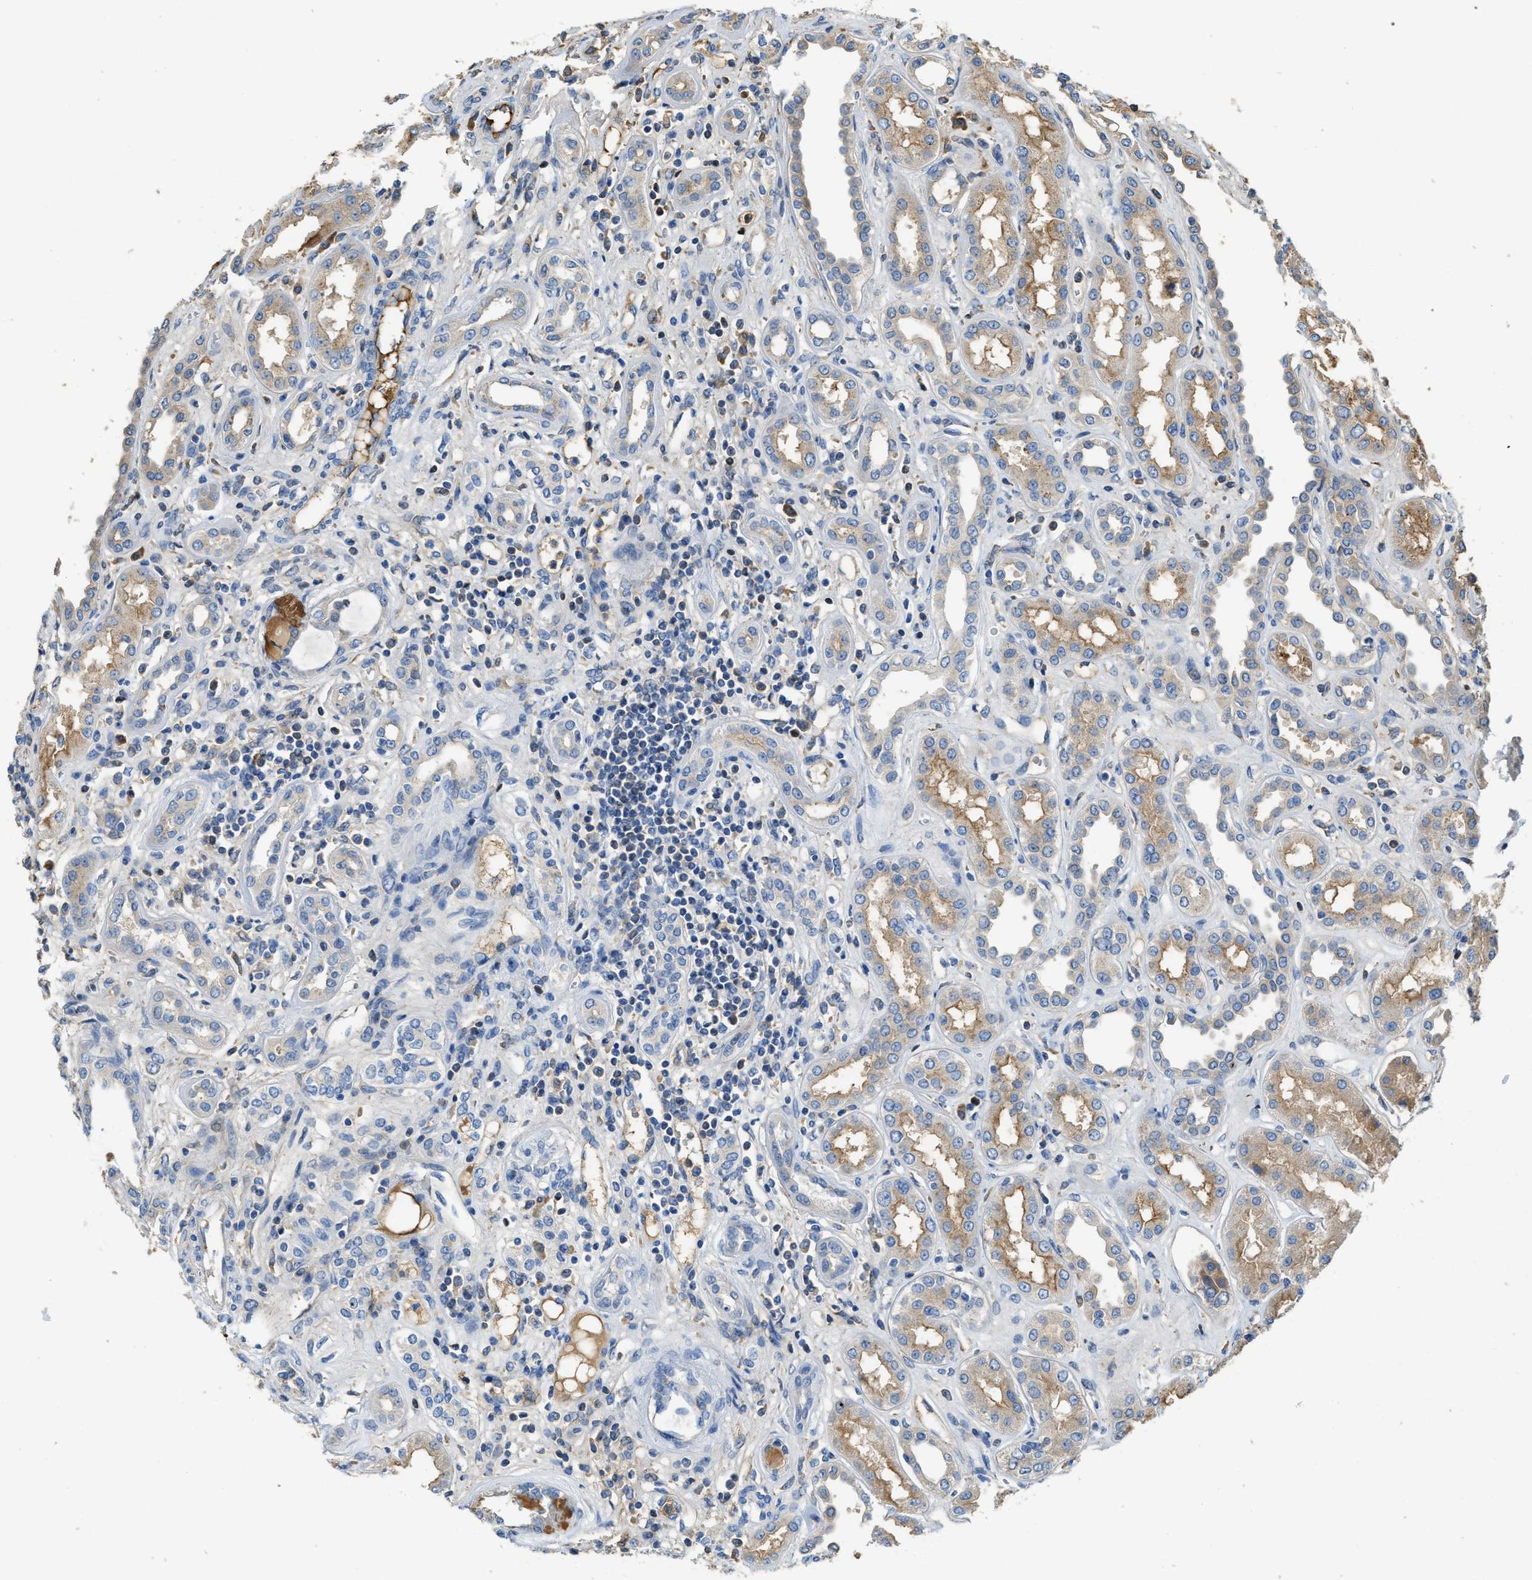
{"staining": {"intensity": "weak", "quantity": "<25%", "location": "cytoplasmic/membranous"}, "tissue": "kidney", "cell_type": "Cells in glomeruli", "image_type": "normal", "snomed": [{"axis": "morphology", "description": "Normal tissue, NOS"}, {"axis": "topography", "description": "Kidney"}], "caption": "This is an IHC histopathology image of normal kidney. There is no staining in cells in glomeruli.", "gene": "RIPK2", "patient": {"sex": "male", "age": 59}}